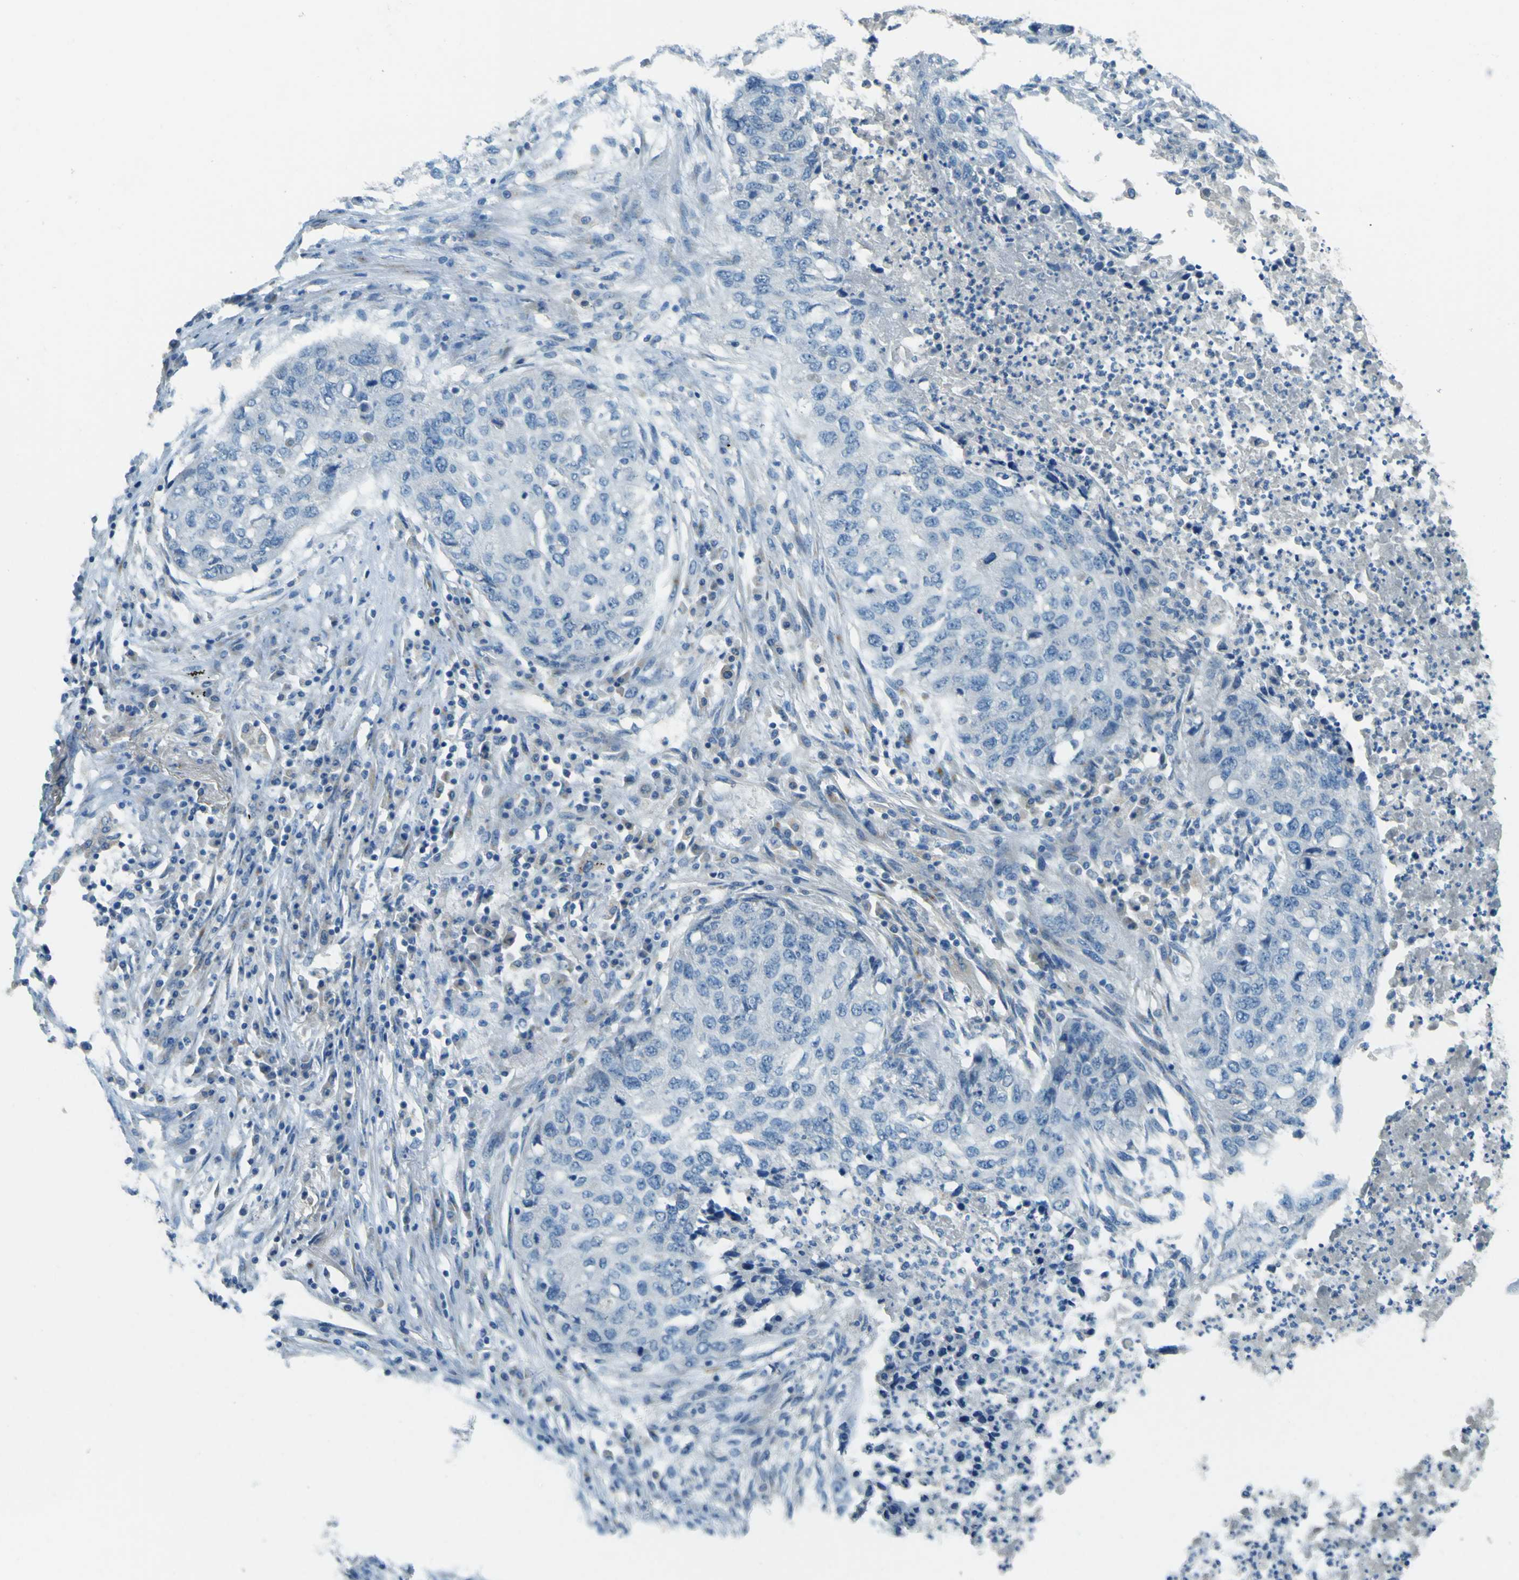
{"staining": {"intensity": "negative", "quantity": "none", "location": "none"}, "tissue": "lung cancer", "cell_type": "Tumor cells", "image_type": "cancer", "snomed": [{"axis": "morphology", "description": "Squamous cell carcinoma, NOS"}, {"axis": "topography", "description": "Lung"}], "caption": "A histopathology image of lung squamous cell carcinoma stained for a protein demonstrates no brown staining in tumor cells.", "gene": "FKTN", "patient": {"sex": "female", "age": 63}}